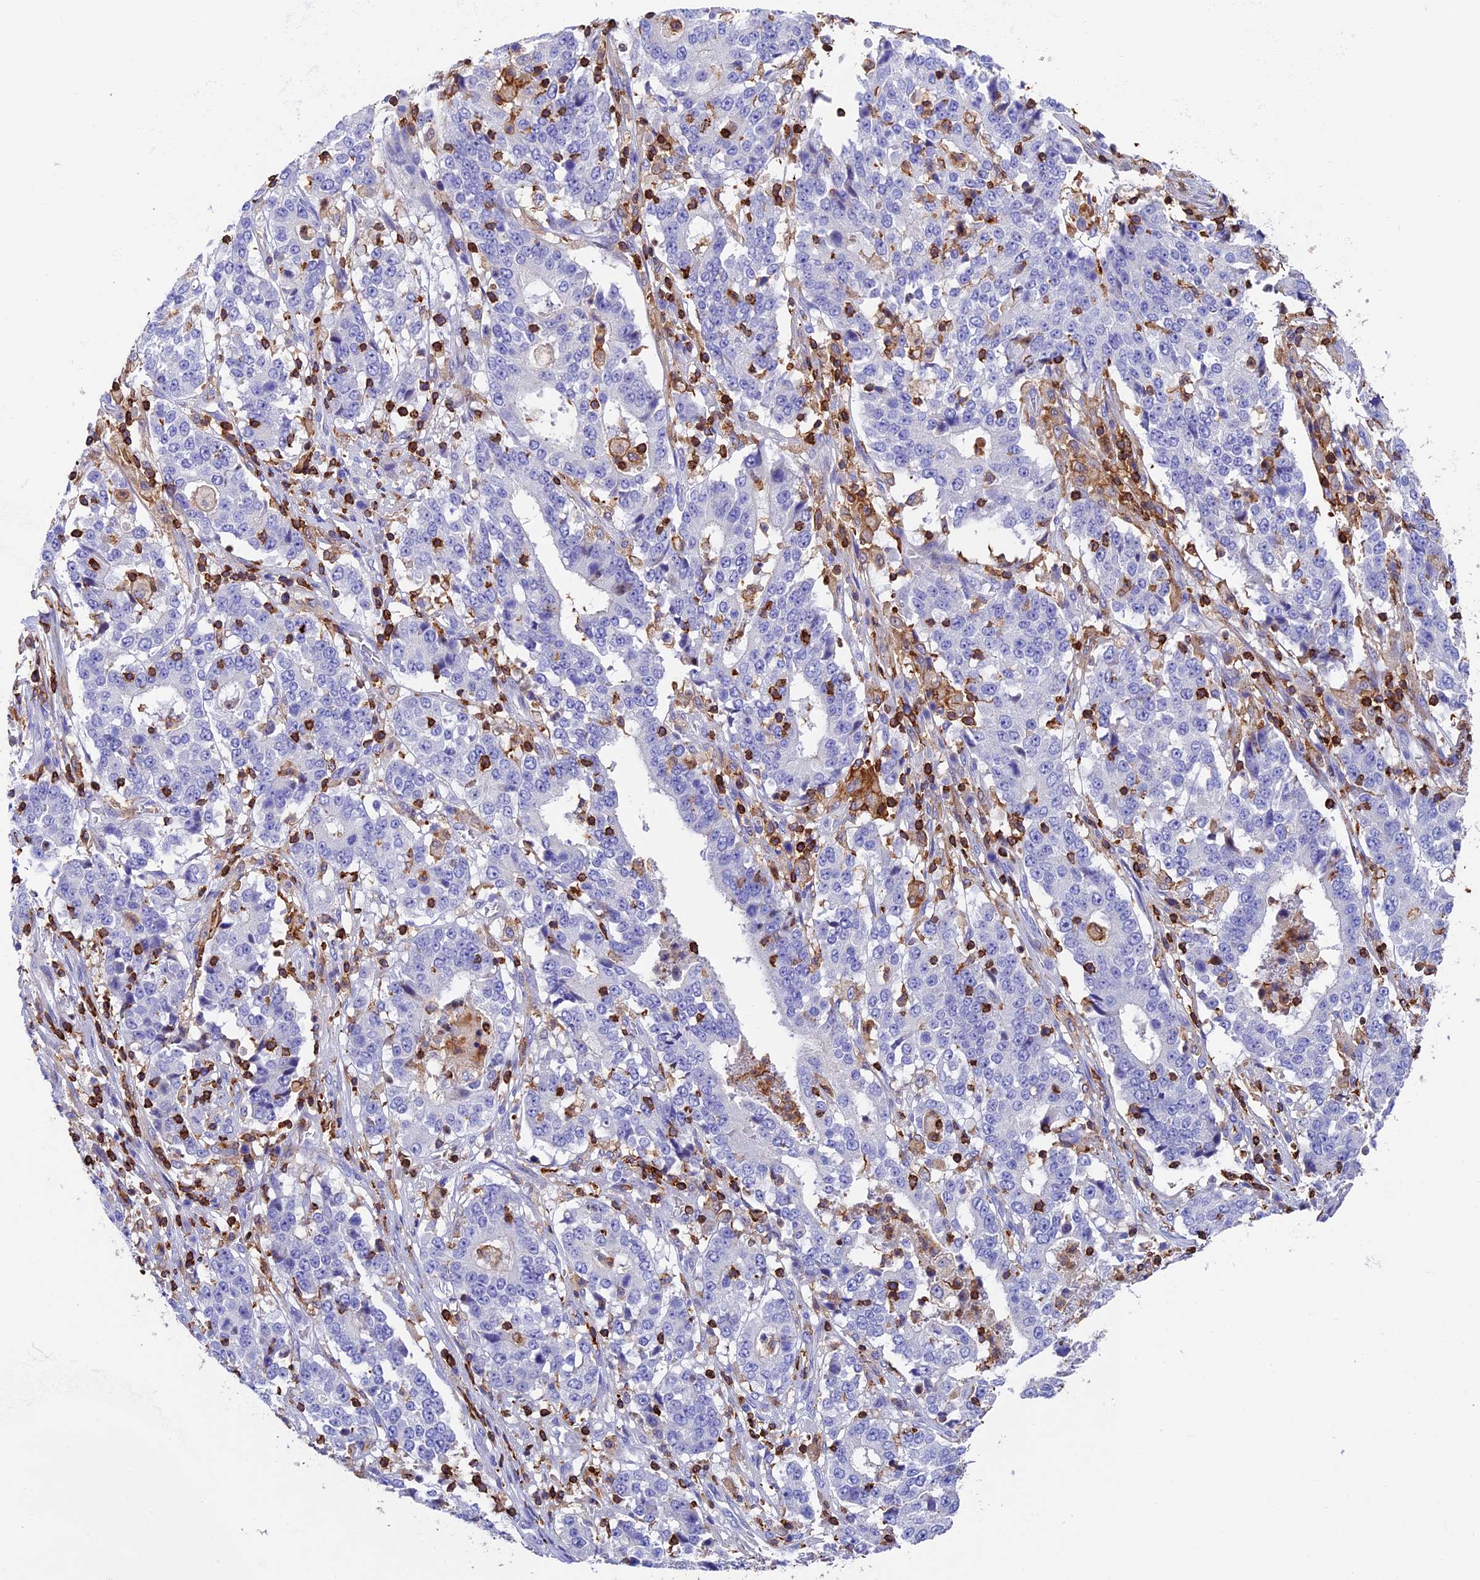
{"staining": {"intensity": "negative", "quantity": "none", "location": "none"}, "tissue": "stomach cancer", "cell_type": "Tumor cells", "image_type": "cancer", "snomed": [{"axis": "morphology", "description": "Adenocarcinoma, NOS"}, {"axis": "topography", "description": "Stomach"}], "caption": "This is an immunohistochemistry (IHC) image of adenocarcinoma (stomach). There is no positivity in tumor cells.", "gene": "ADAT1", "patient": {"sex": "male", "age": 59}}